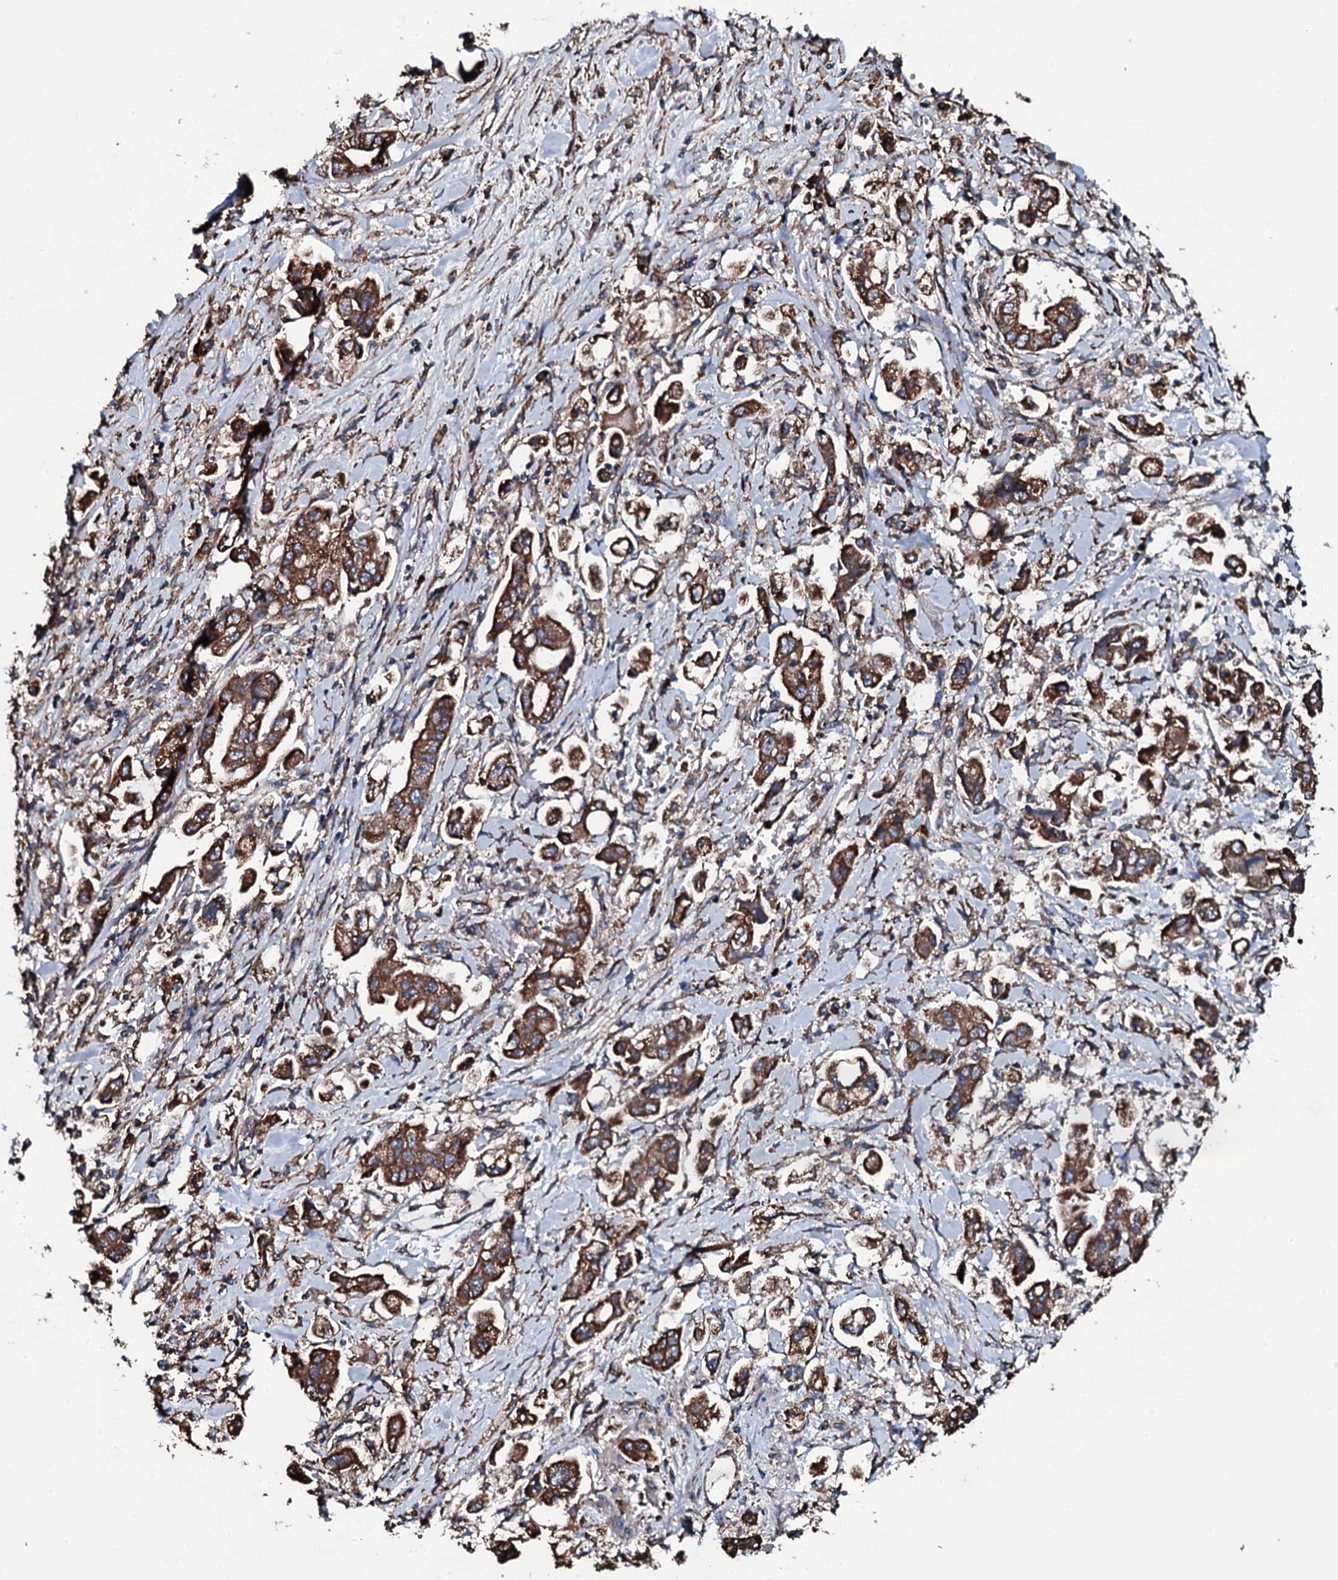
{"staining": {"intensity": "strong", "quantity": ">75%", "location": "cytoplasmic/membranous"}, "tissue": "stomach cancer", "cell_type": "Tumor cells", "image_type": "cancer", "snomed": [{"axis": "morphology", "description": "Adenocarcinoma, NOS"}, {"axis": "topography", "description": "Stomach"}], "caption": "Stomach adenocarcinoma was stained to show a protein in brown. There is high levels of strong cytoplasmic/membranous expression in approximately >75% of tumor cells. (DAB IHC with brightfield microscopy, high magnification).", "gene": "RAB12", "patient": {"sex": "male", "age": 62}}